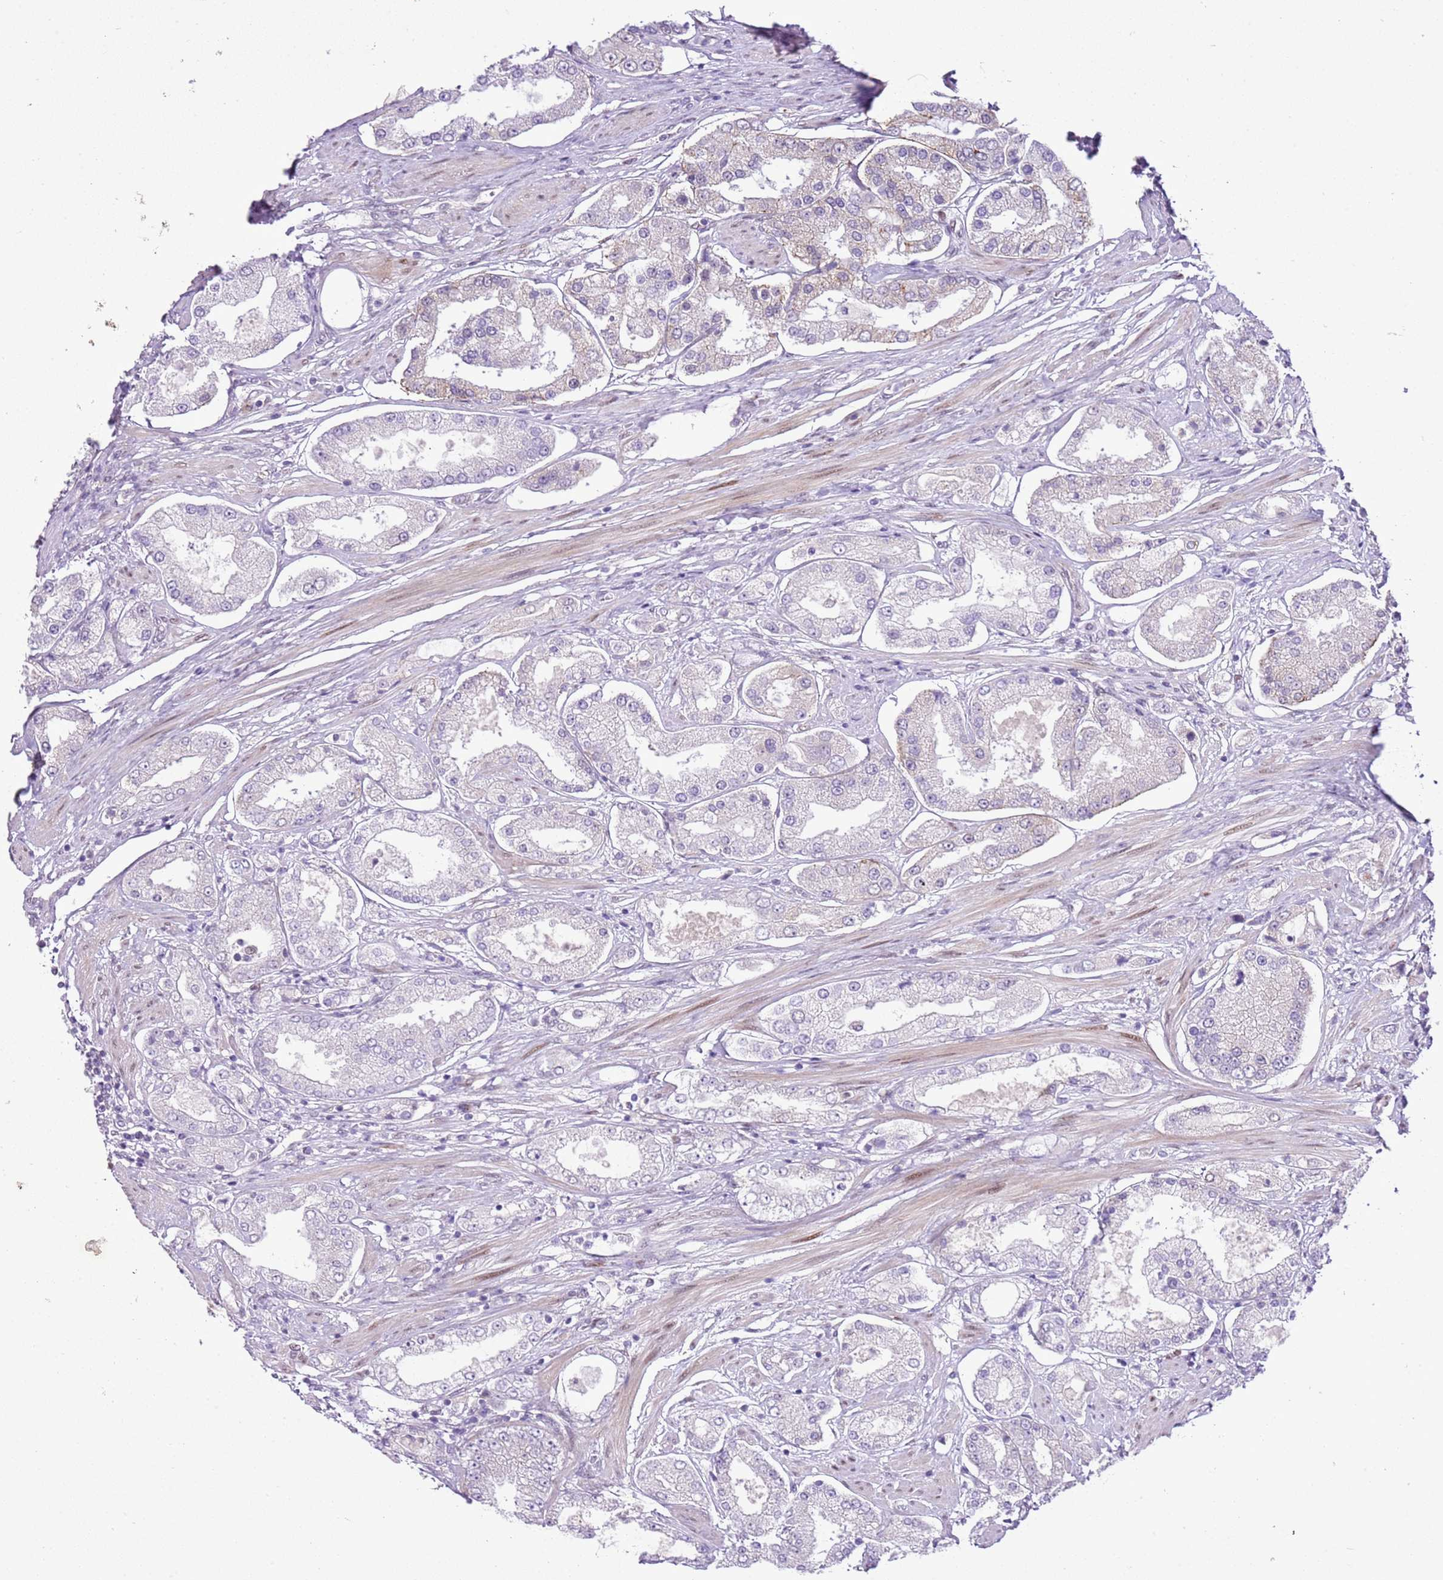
{"staining": {"intensity": "negative", "quantity": "none", "location": "none"}, "tissue": "prostate cancer", "cell_type": "Tumor cells", "image_type": "cancer", "snomed": [{"axis": "morphology", "description": "Adenocarcinoma, High grade"}, {"axis": "topography", "description": "Prostate"}], "caption": "Immunohistochemical staining of prostate cancer demonstrates no significant positivity in tumor cells.", "gene": "NACC2", "patient": {"sex": "male", "age": 69}}